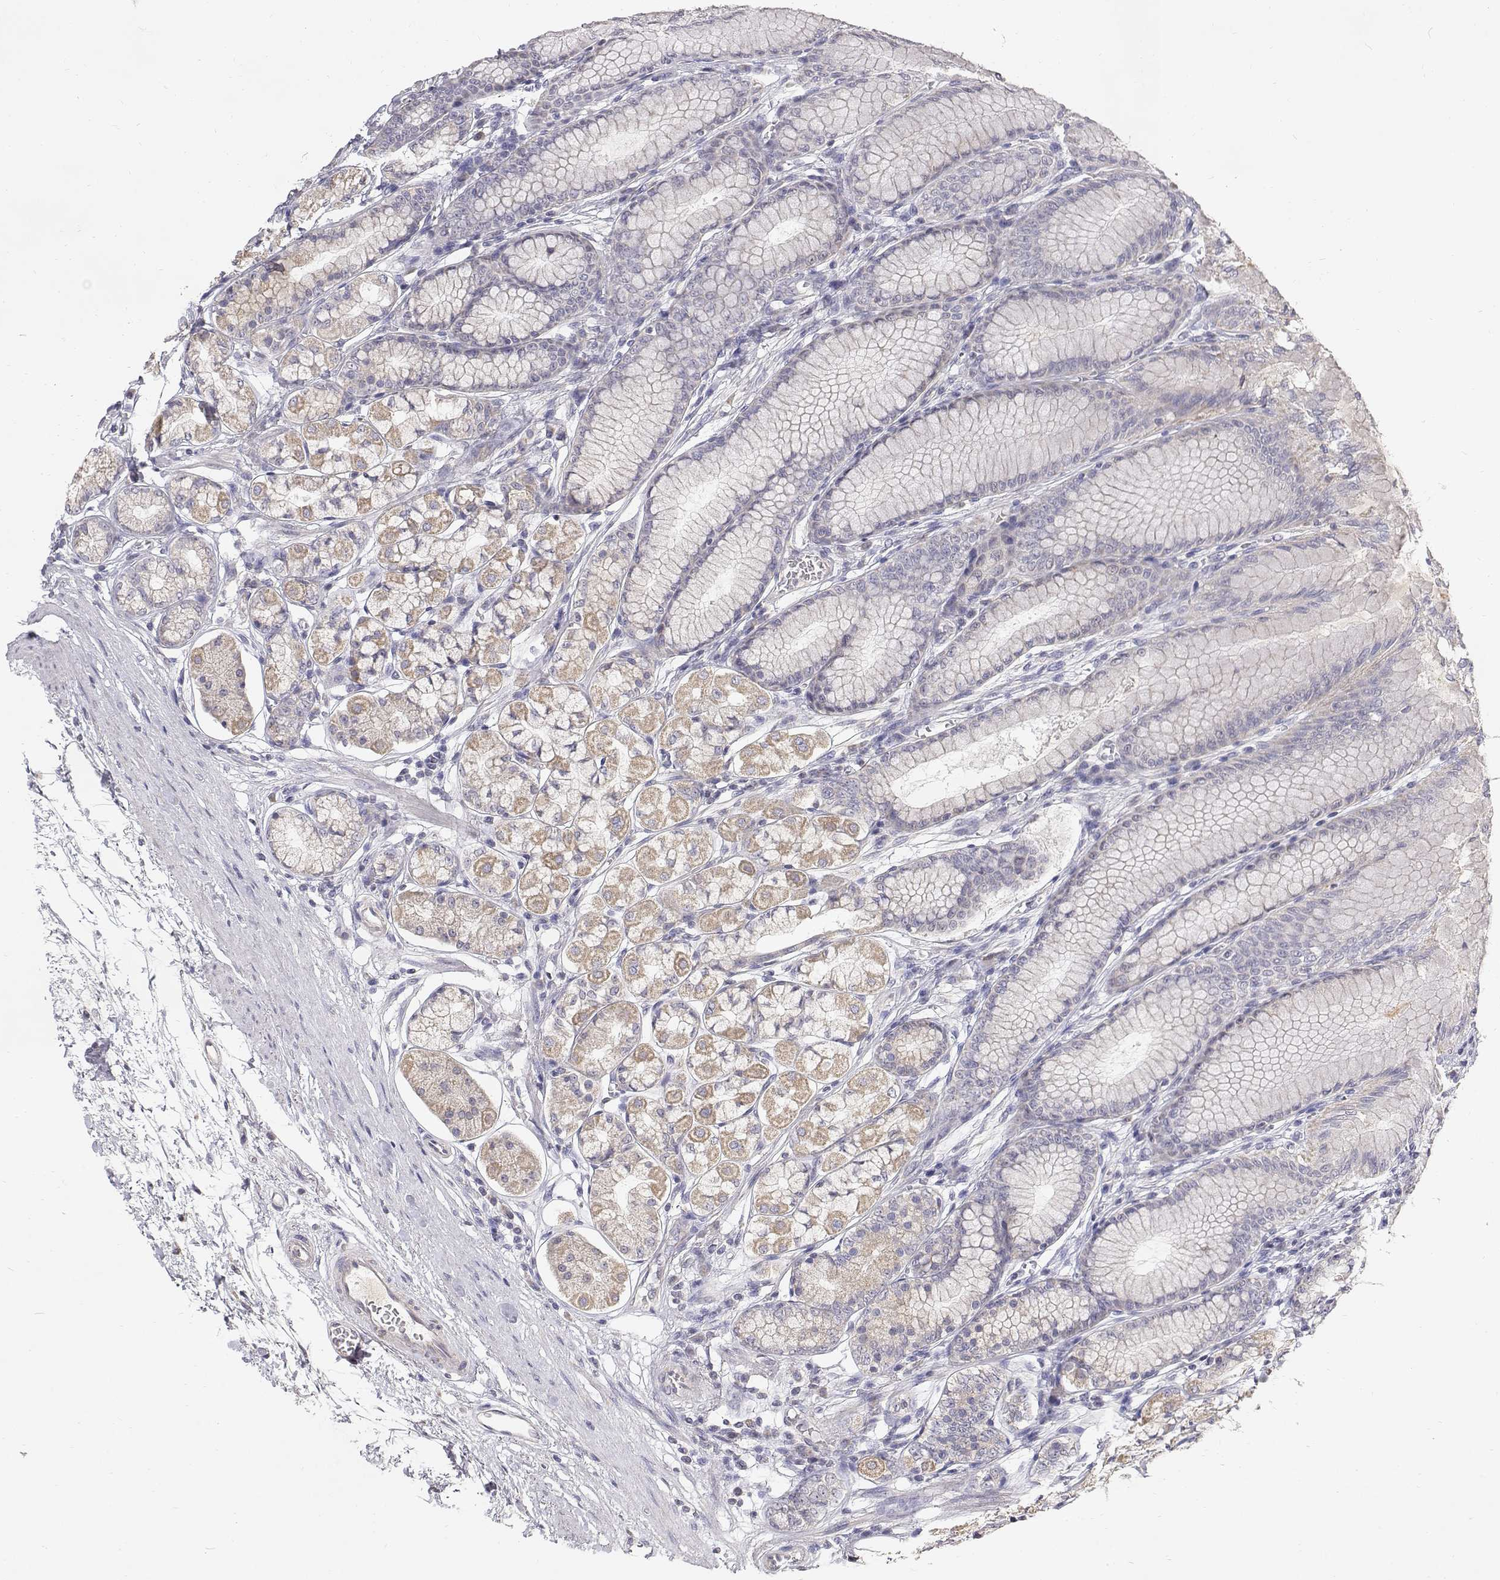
{"staining": {"intensity": "weak", "quantity": "<25%", "location": "cytoplasmic/membranous"}, "tissue": "stomach", "cell_type": "Glandular cells", "image_type": "normal", "snomed": [{"axis": "morphology", "description": "Normal tissue, NOS"}, {"axis": "topography", "description": "Stomach"}, {"axis": "topography", "description": "Stomach, lower"}], "caption": "Immunohistochemistry (IHC) micrograph of unremarkable stomach: stomach stained with DAB (3,3'-diaminobenzidine) shows no significant protein positivity in glandular cells.", "gene": "TRIM60", "patient": {"sex": "male", "age": 76}}